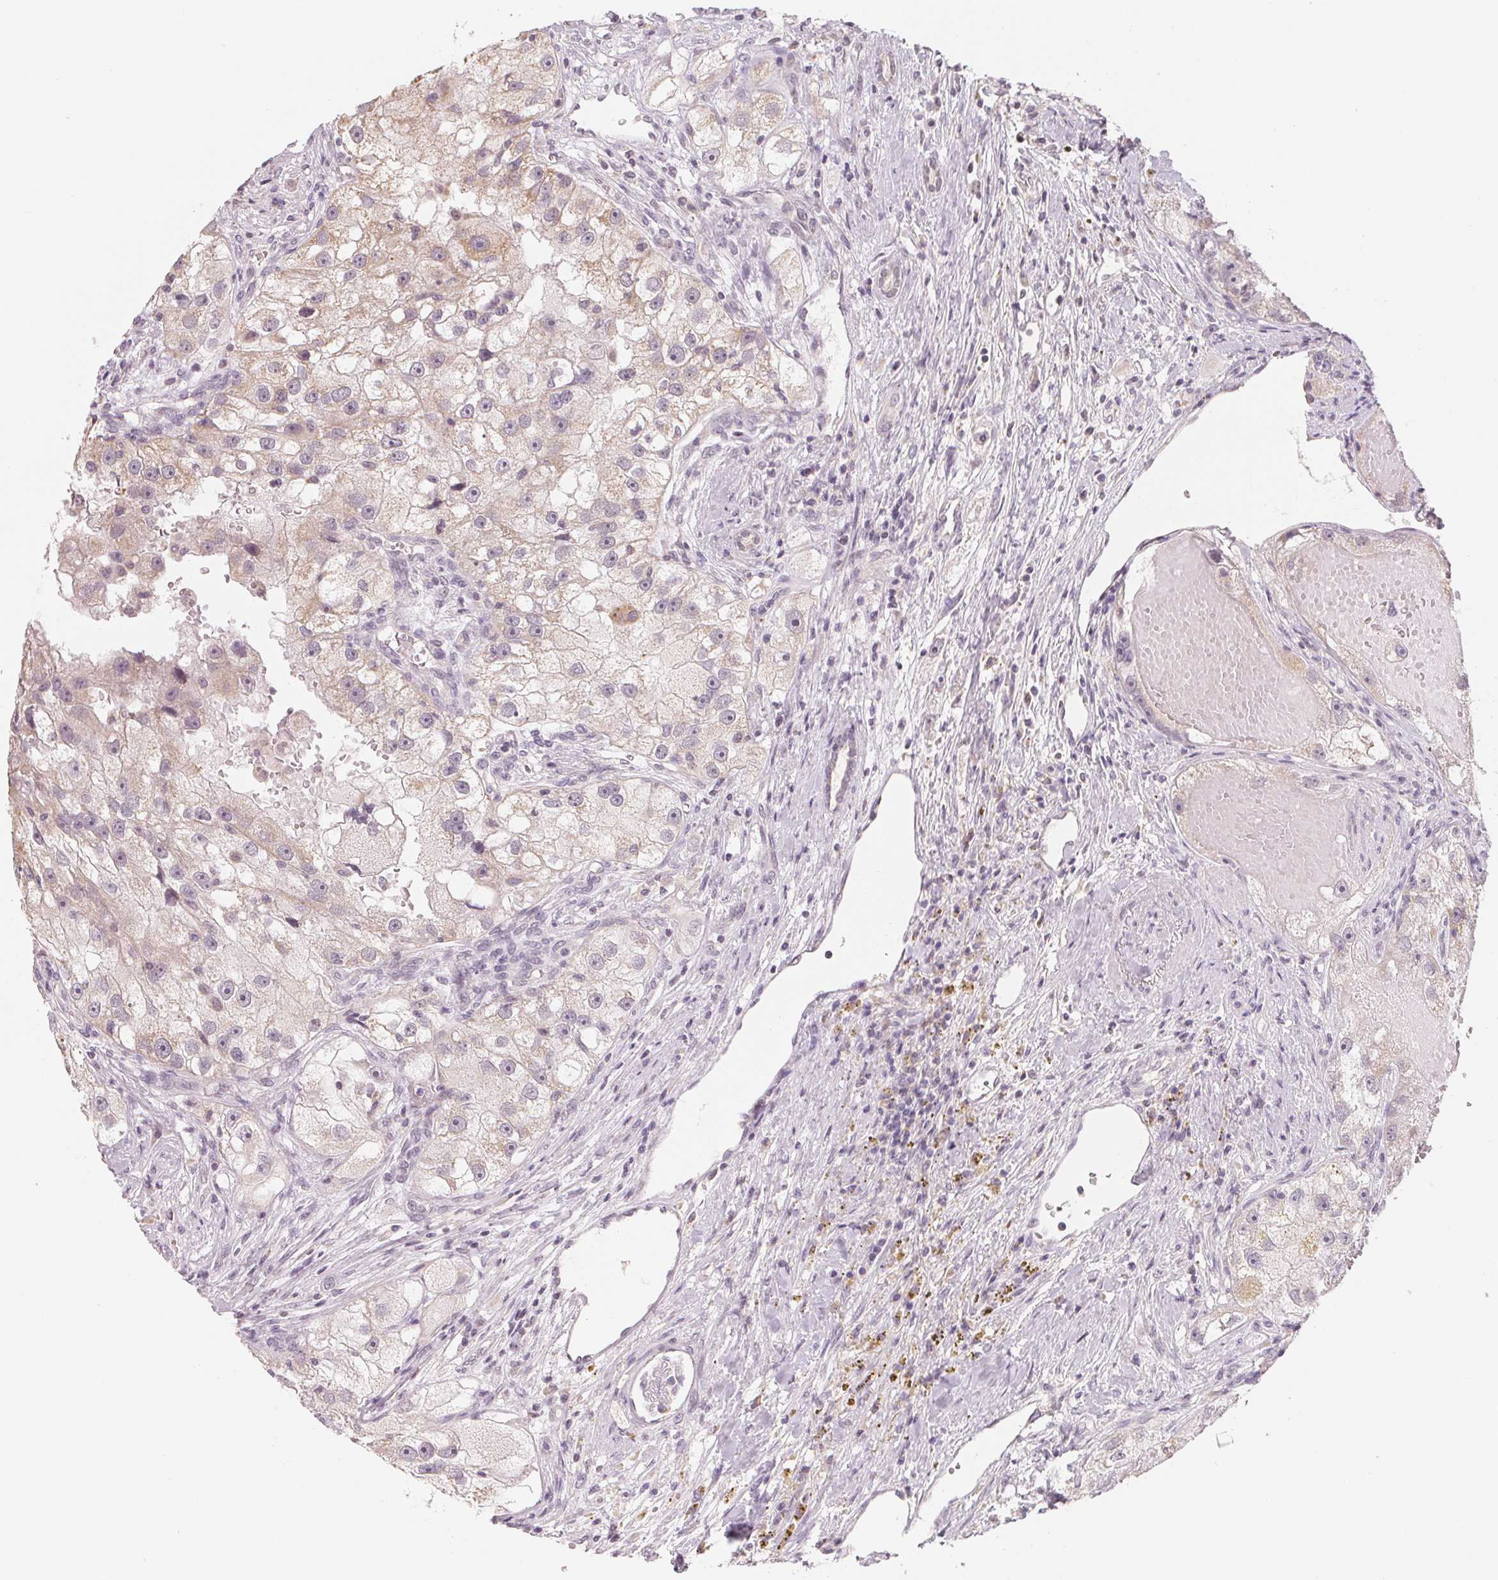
{"staining": {"intensity": "weak", "quantity": "25%-75%", "location": "cytoplasmic/membranous"}, "tissue": "renal cancer", "cell_type": "Tumor cells", "image_type": "cancer", "snomed": [{"axis": "morphology", "description": "Adenocarcinoma, NOS"}, {"axis": "topography", "description": "Kidney"}], "caption": "Immunohistochemistry photomicrograph of neoplastic tissue: adenocarcinoma (renal) stained using immunohistochemistry reveals low levels of weak protein expression localized specifically in the cytoplasmic/membranous of tumor cells, appearing as a cytoplasmic/membranous brown color.", "gene": "ANKRD31", "patient": {"sex": "male", "age": 63}}